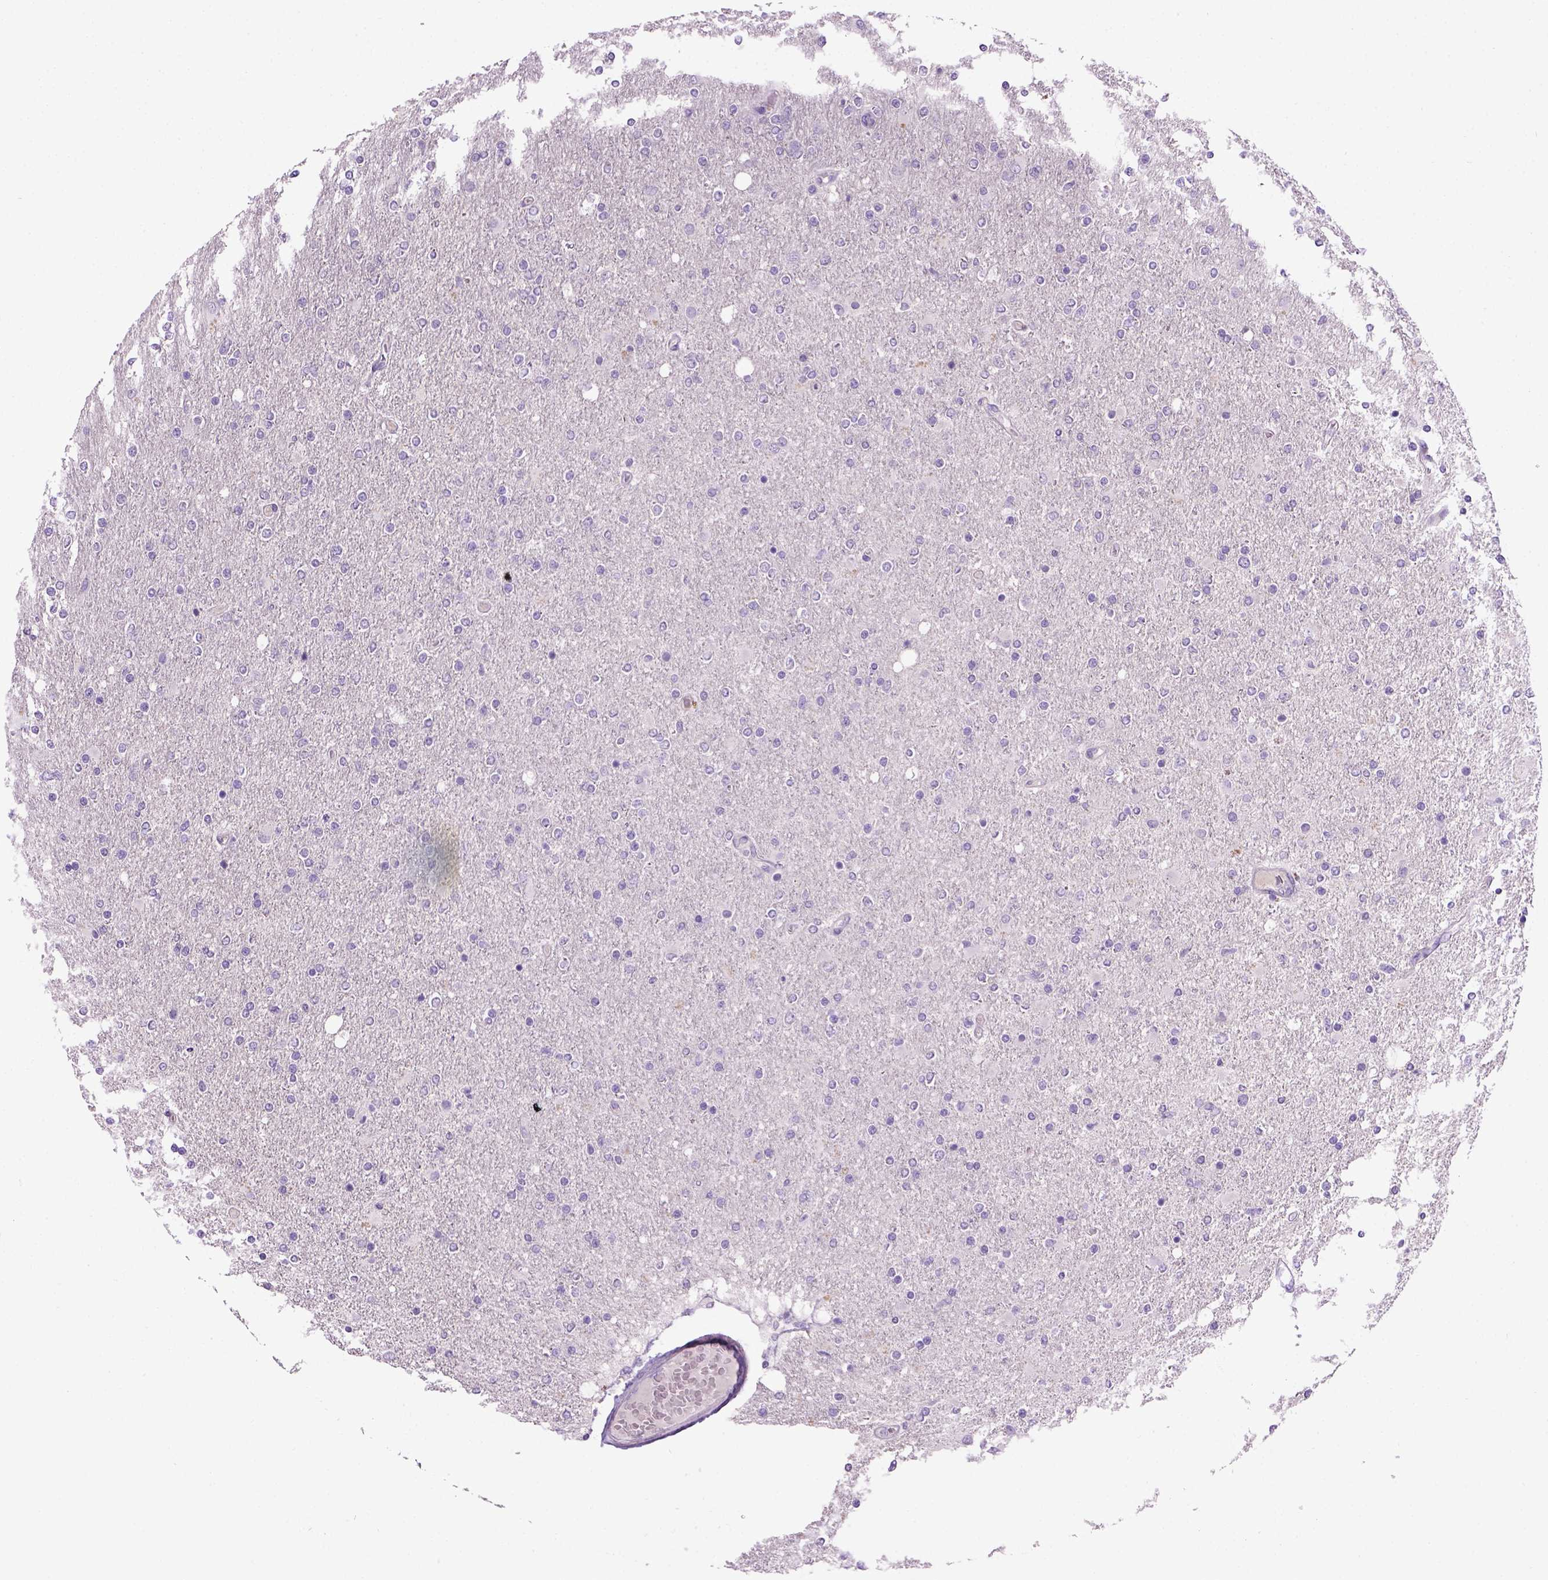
{"staining": {"intensity": "negative", "quantity": "none", "location": "none"}, "tissue": "glioma", "cell_type": "Tumor cells", "image_type": "cancer", "snomed": [{"axis": "morphology", "description": "Glioma, malignant, High grade"}, {"axis": "topography", "description": "Cerebral cortex"}], "caption": "High magnification brightfield microscopy of high-grade glioma (malignant) stained with DAB (brown) and counterstained with hematoxylin (blue): tumor cells show no significant staining.", "gene": "CDH1", "patient": {"sex": "male", "age": 70}}